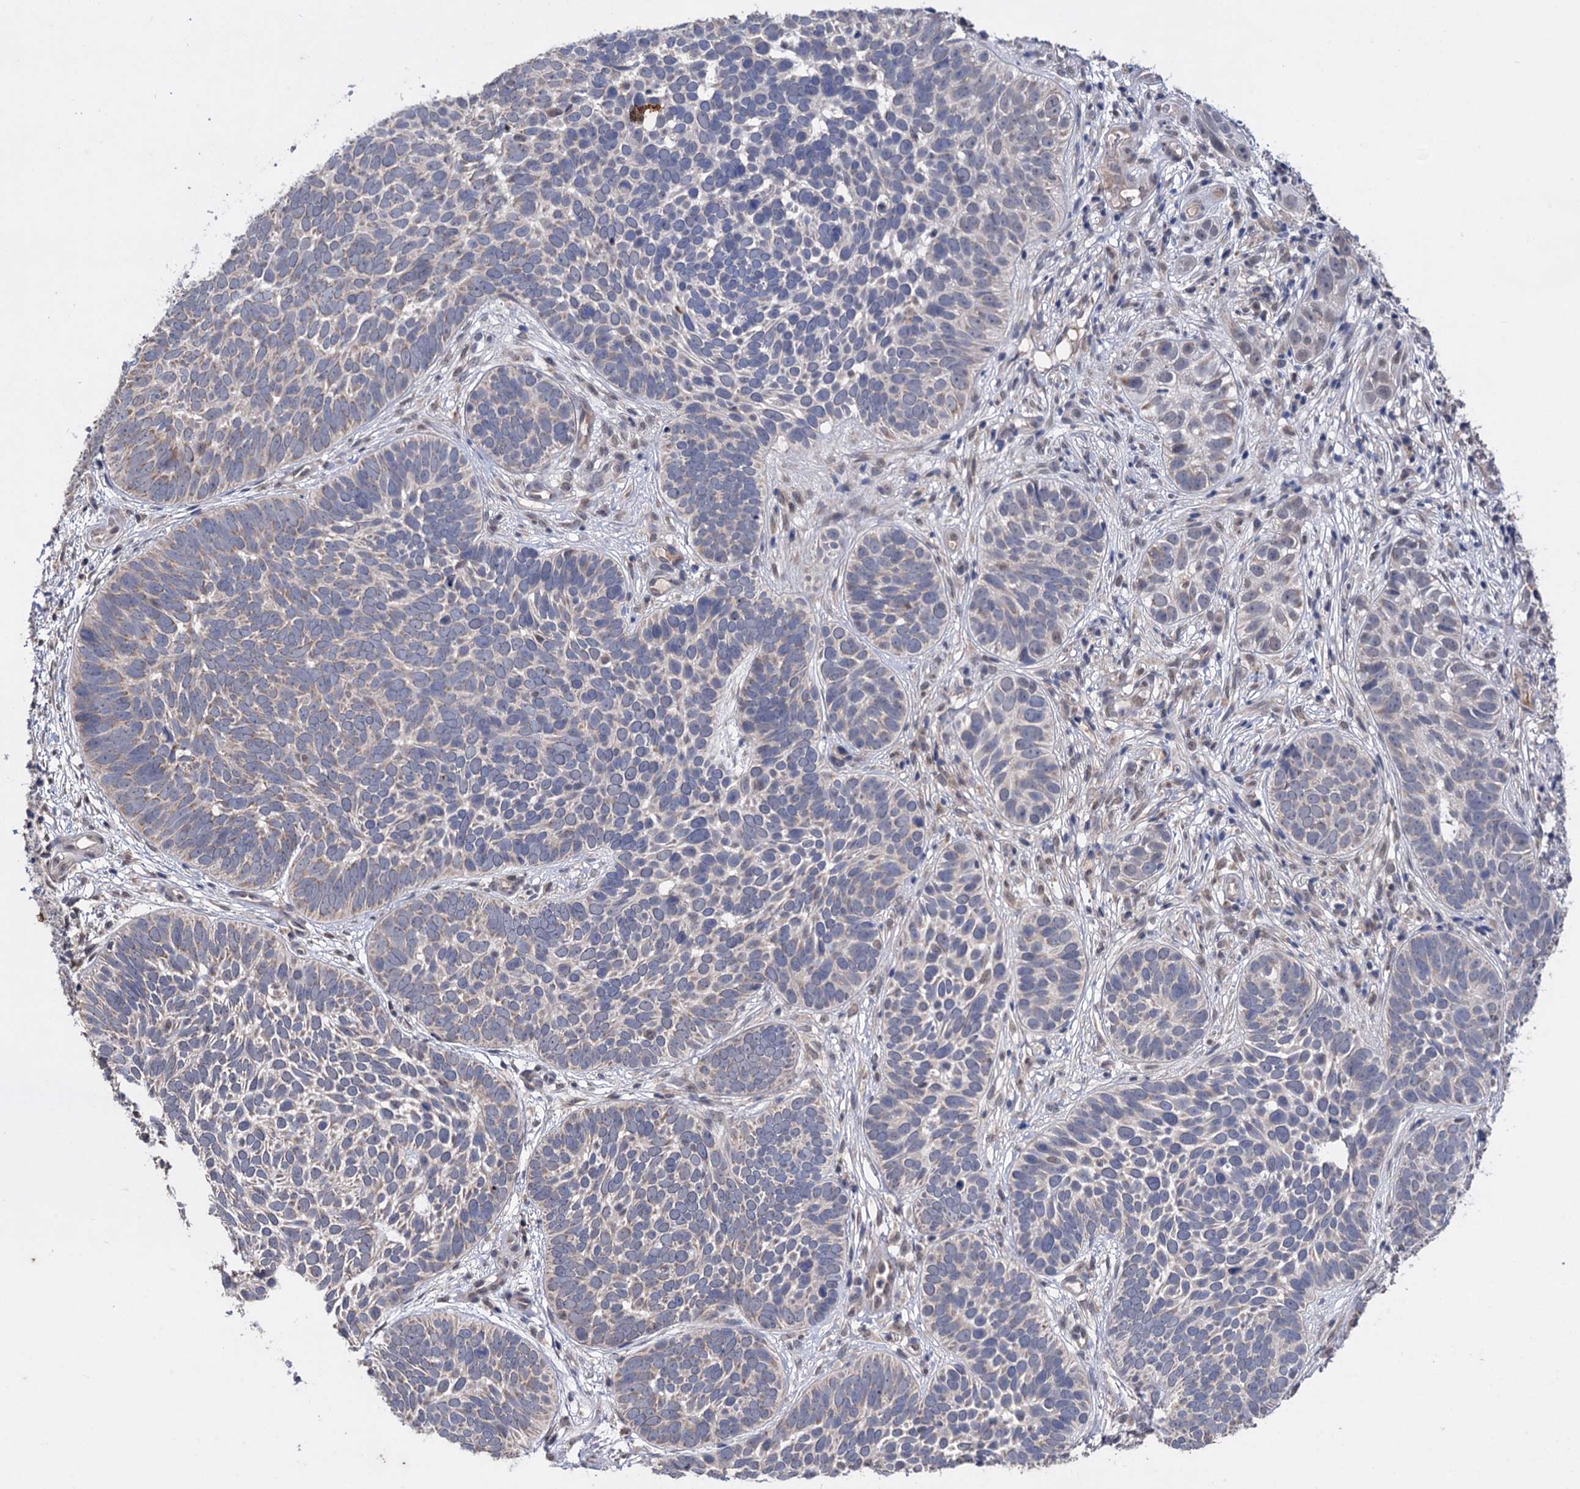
{"staining": {"intensity": "negative", "quantity": "none", "location": "none"}, "tissue": "skin cancer", "cell_type": "Tumor cells", "image_type": "cancer", "snomed": [{"axis": "morphology", "description": "Basal cell carcinoma"}, {"axis": "topography", "description": "Skin"}], "caption": "There is no significant expression in tumor cells of skin cancer (basal cell carcinoma). Brightfield microscopy of immunohistochemistry stained with DAB (brown) and hematoxylin (blue), captured at high magnification.", "gene": "CLPB", "patient": {"sex": "male", "age": 89}}